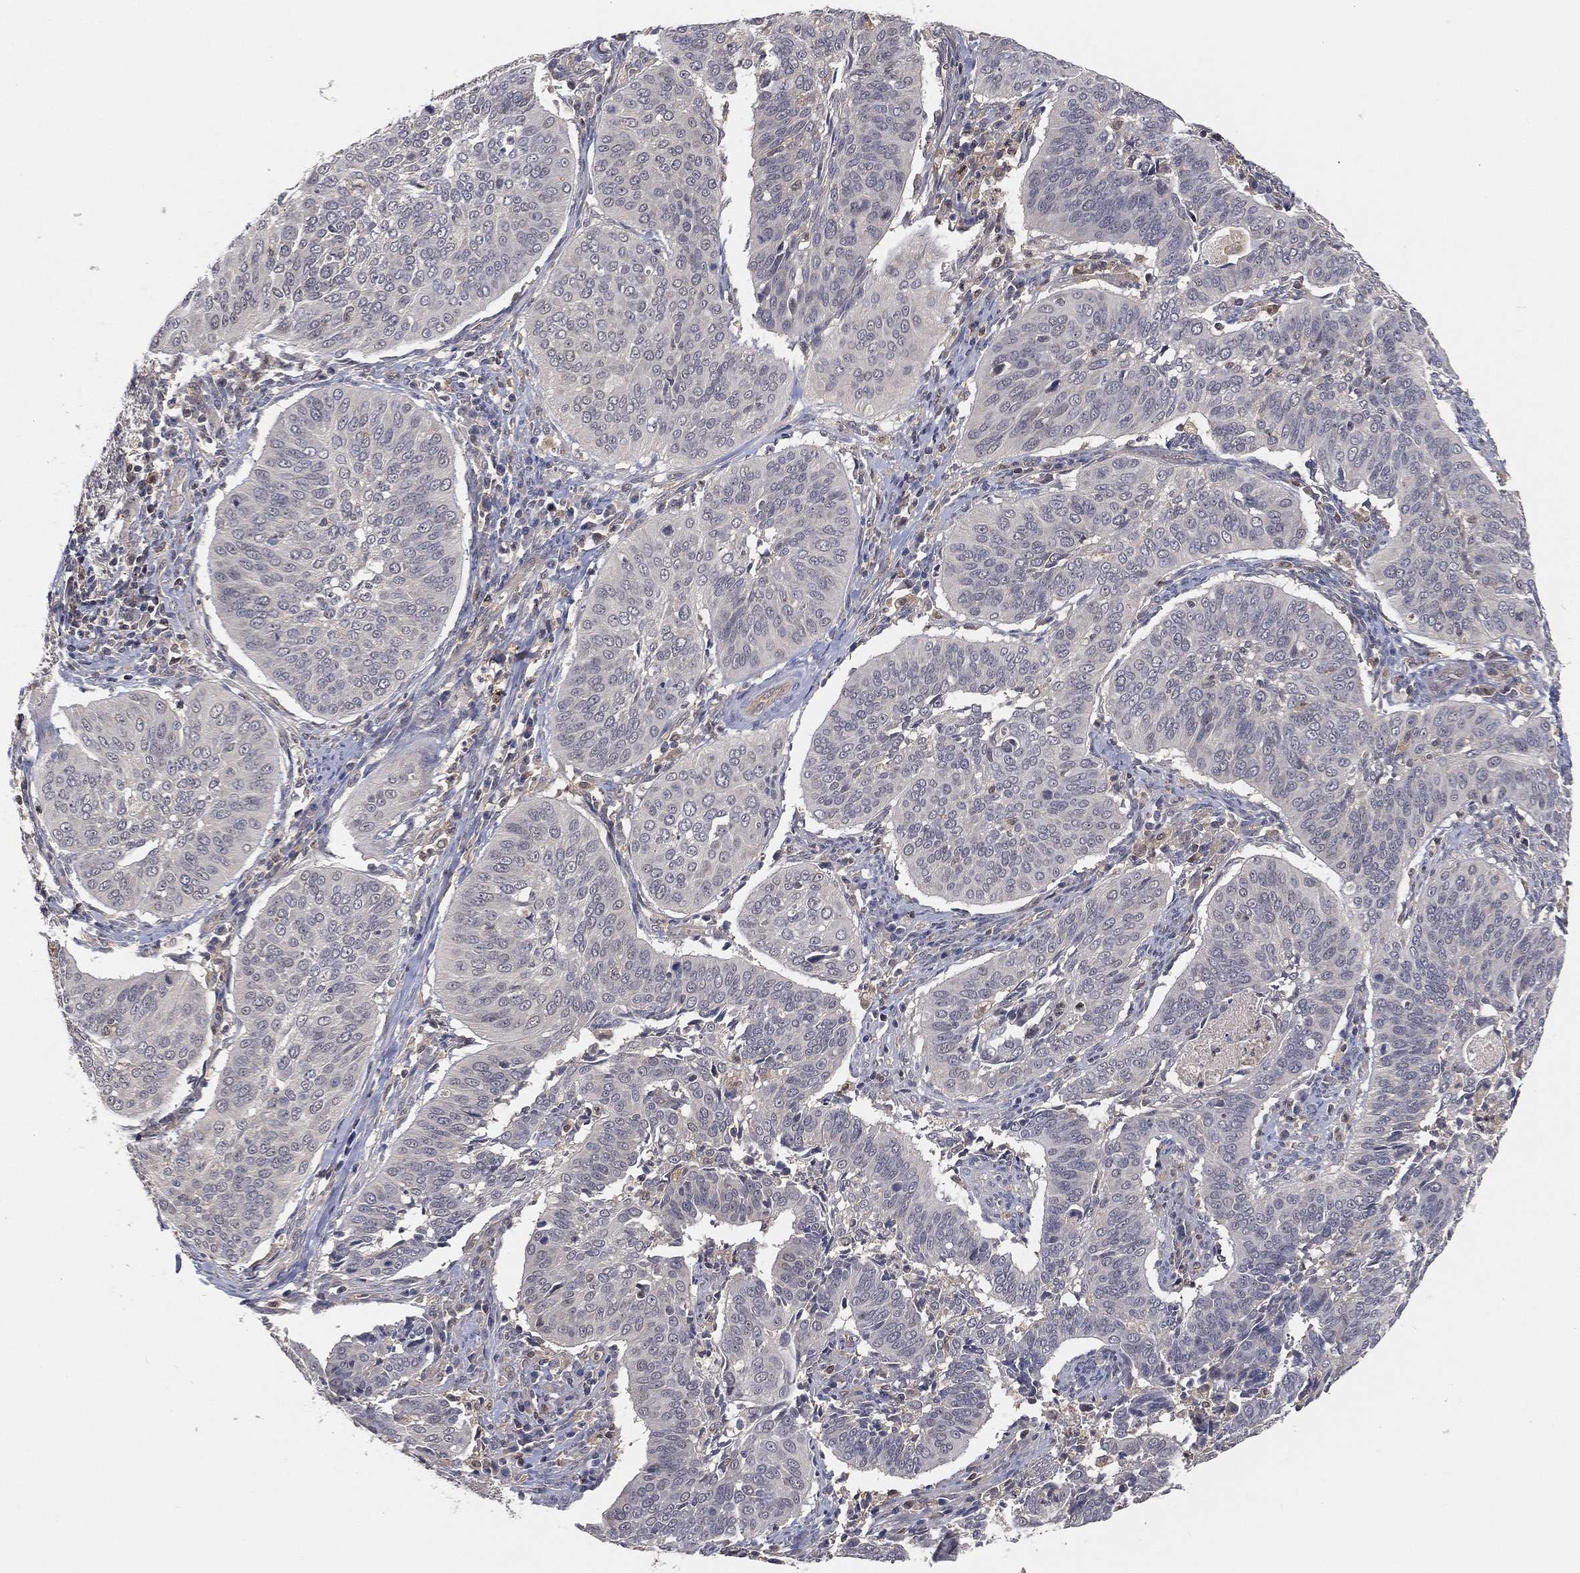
{"staining": {"intensity": "negative", "quantity": "none", "location": "none"}, "tissue": "cervical cancer", "cell_type": "Tumor cells", "image_type": "cancer", "snomed": [{"axis": "morphology", "description": "Normal tissue, NOS"}, {"axis": "morphology", "description": "Squamous cell carcinoma, NOS"}, {"axis": "topography", "description": "Cervix"}], "caption": "An immunohistochemistry image of cervical squamous cell carcinoma is shown. There is no staining in tumor cells of cervical squamous cell carcinoma.", "gene": "MAPK1", "patient": {"sex": "female", "age": 39}}